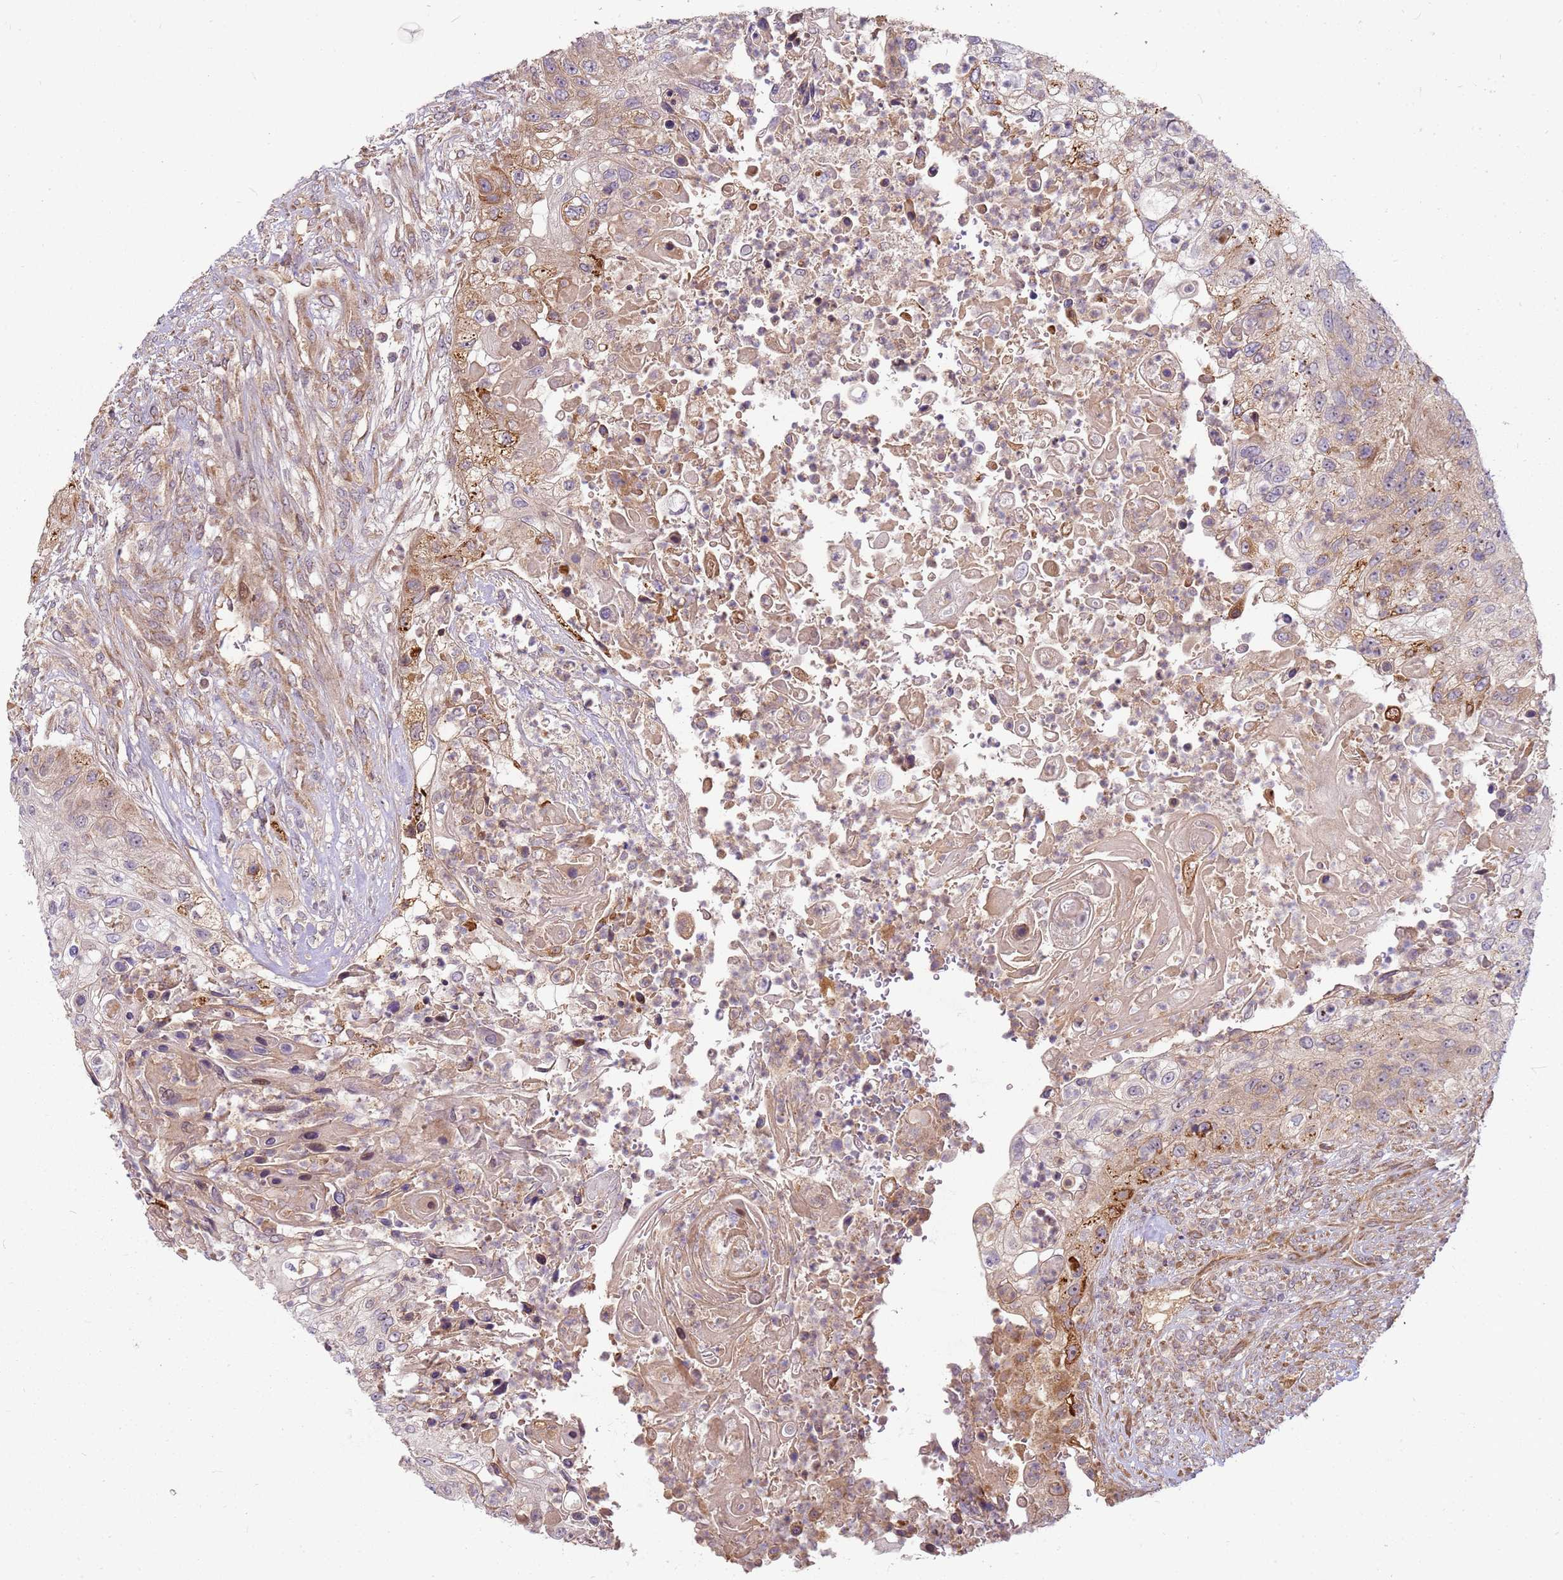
{"staining": {"intensity": "weak", "quantity": "25%-75%", "location": "cytoplasmic/membranous"}, "tissue": "urothelial cancer", "cell_type": "Tumor cells", "image_type": "cancer", "snomed": [{"axis": "morphology", "description": "Urothelial carcinoma, High grade"}, {"axis": "topography", "description": "Urinary bladder"}], "caption": "An image showing weak cytoplasmic/membranous staining in approximately 25%-75% of tumor cells in urothelial cancer, as visualized by brown immunohistochemical staining.", "gene": "CCDC159", "patient": {"sex": "female", "age": 60}}